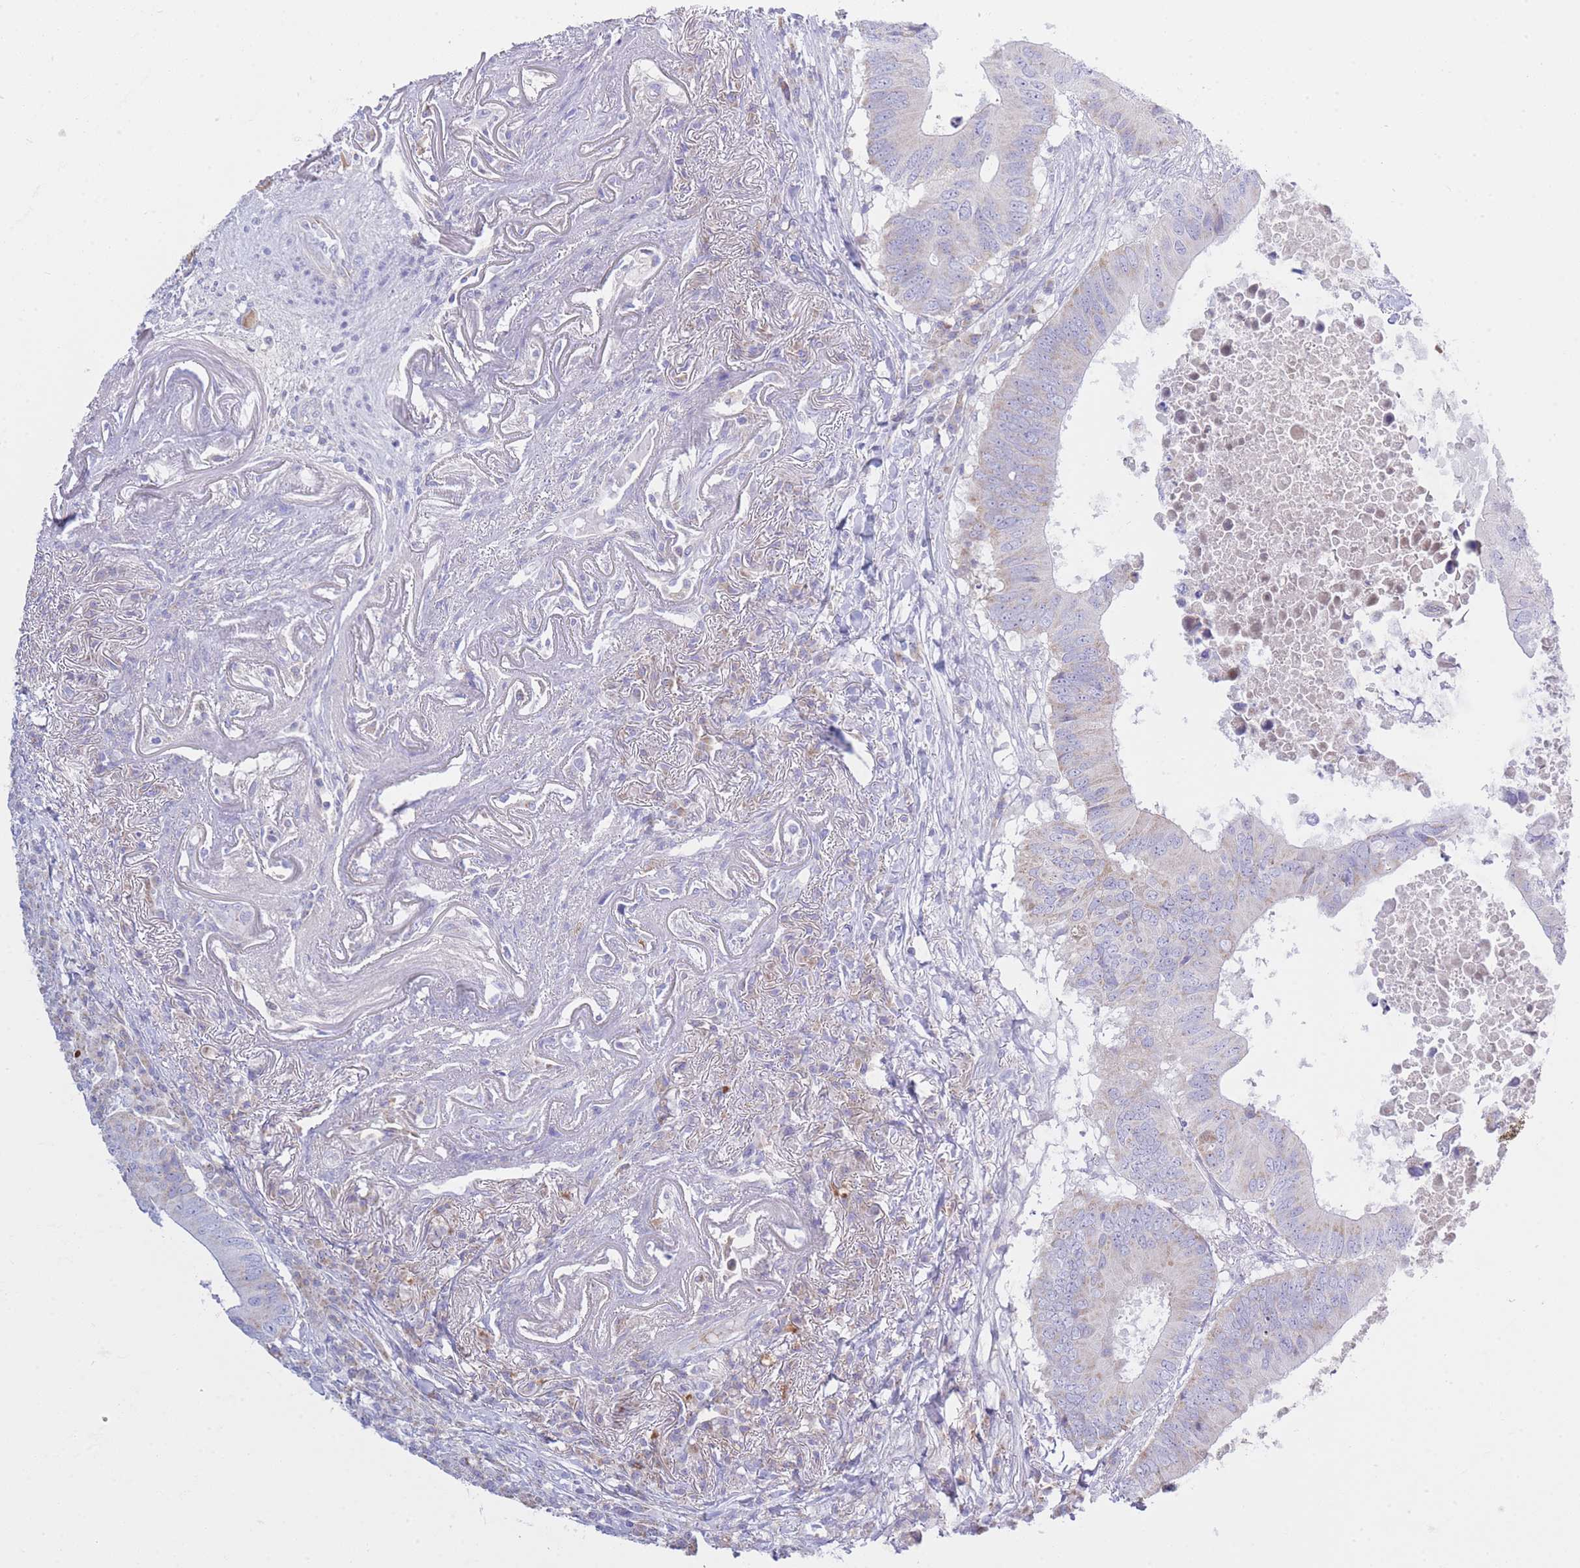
{"staining": {"intensity": "negative", "quantity": "none", "location": "none"}, "tissue": "colorectal cancer", "cell_type": "Tumor cells", "image_type": "cancer", "snomed": [{"axis": "morphology", "description": "Adenocarcinoma, NOS"}, {"axis": "topography", "description": "Colon"}], "caption": "High power microscopy image of an IHC histopathology image of colorectal adenocarcinoma, revealing no significant staining in tumor cells.", "gene": "NANP", "patient": {"sex": "male", "age": 71}}